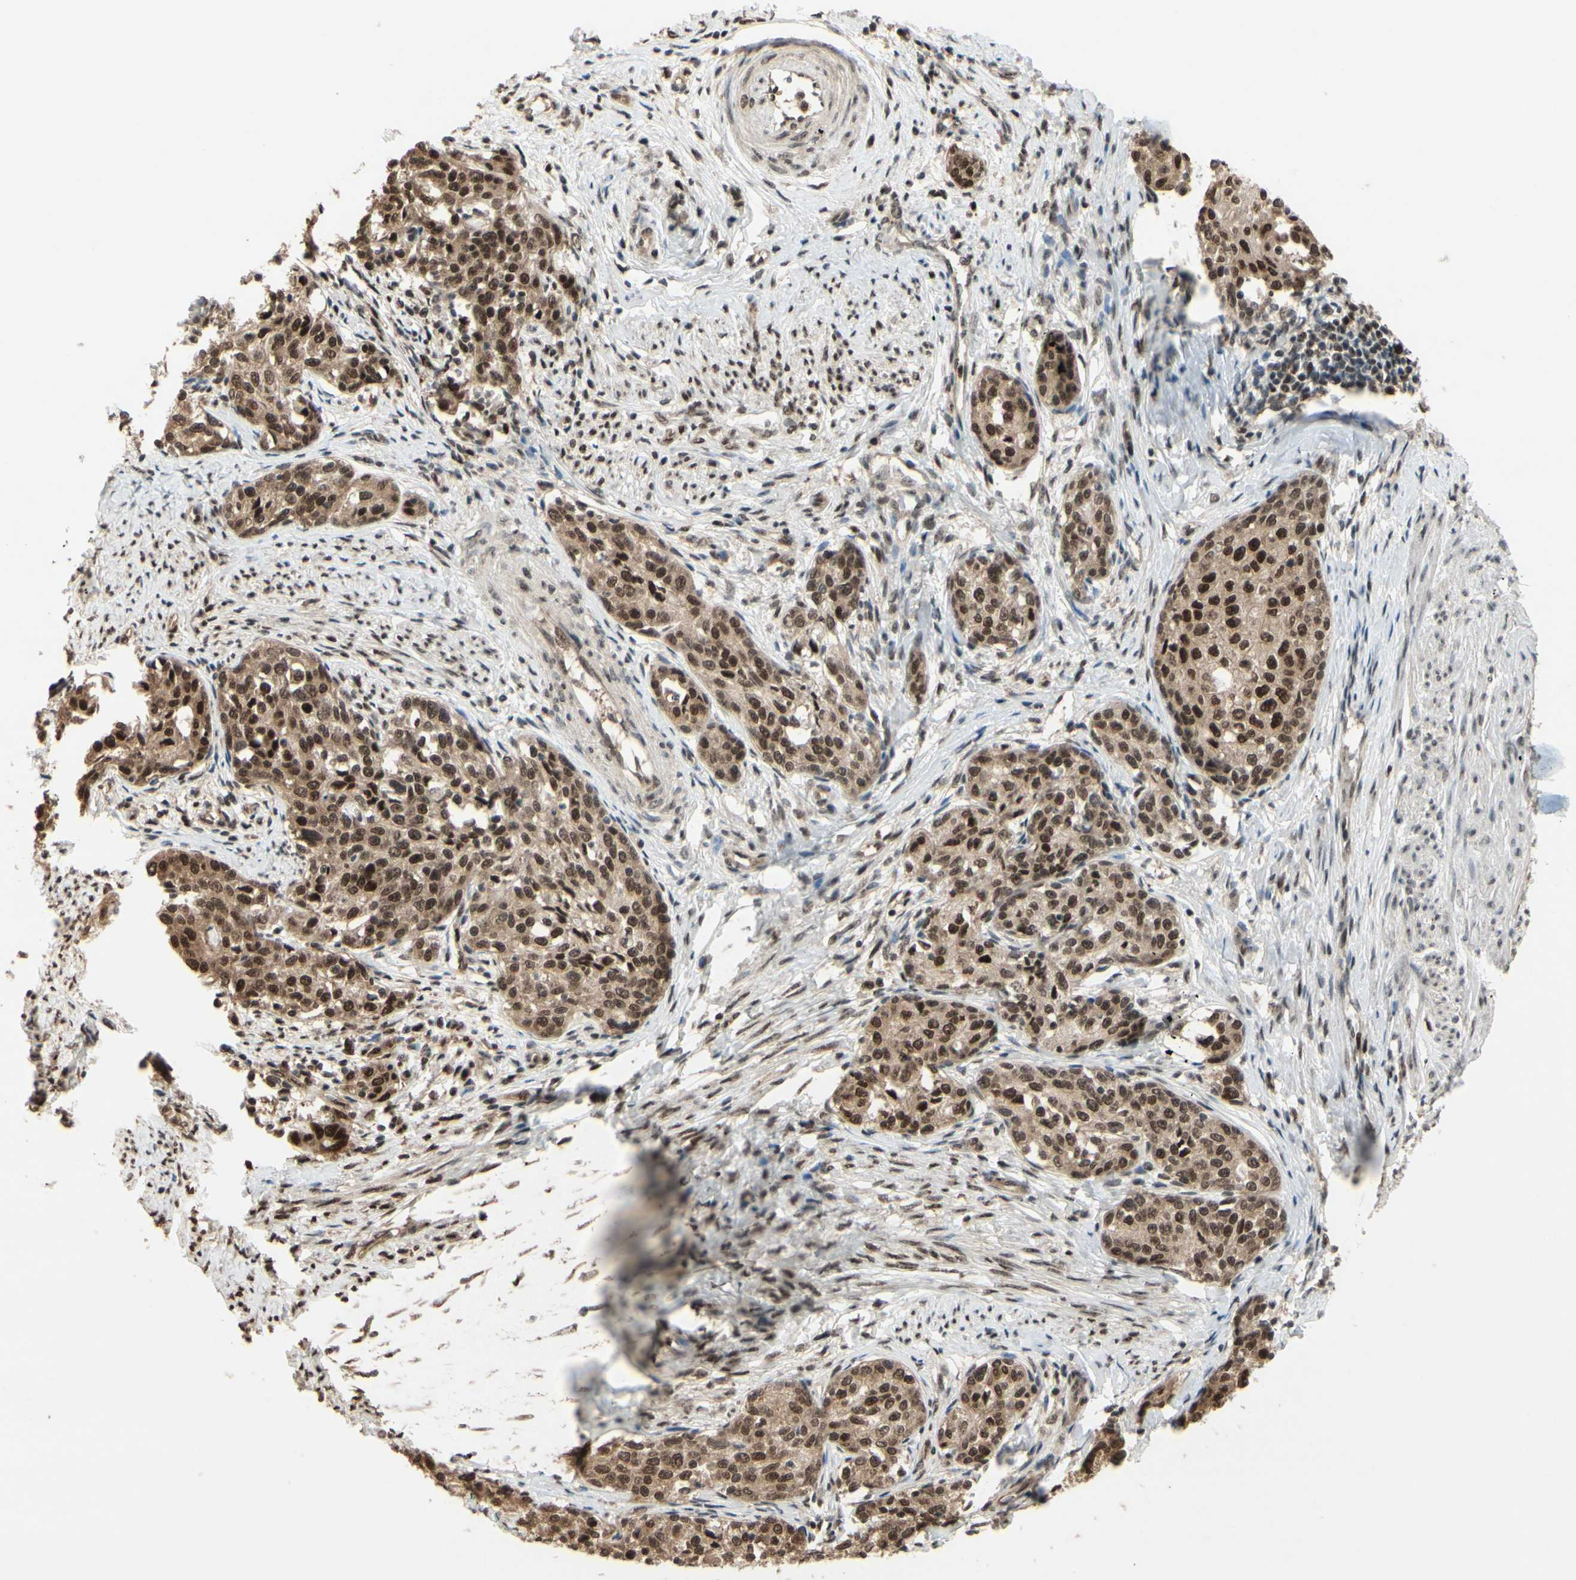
{"staining": {"intensity": "strong", "quantity": ">75%", "location": "cytoplasmic/membranous,nuclear"}, "tissue": "cervical cancer", "cell_type": "Tumor cells", "image_type": "cancer", "snomed": [{"axis": "morphology", "description": "Squamous cell carcinoma, NOS"}, {"axis": "morphology", "description": "Adenocarcinoma, NOS"}, {"axis": "topography", "description": "Cervix"}], "caption": "Strong cytoplasmic/membranous and nuclear positivity for a protein is seen in about >75% of tumor cells of cervical cancer using IHC.", "gene": "HSF1", "patient": {"sex": "female", "age": 52}}